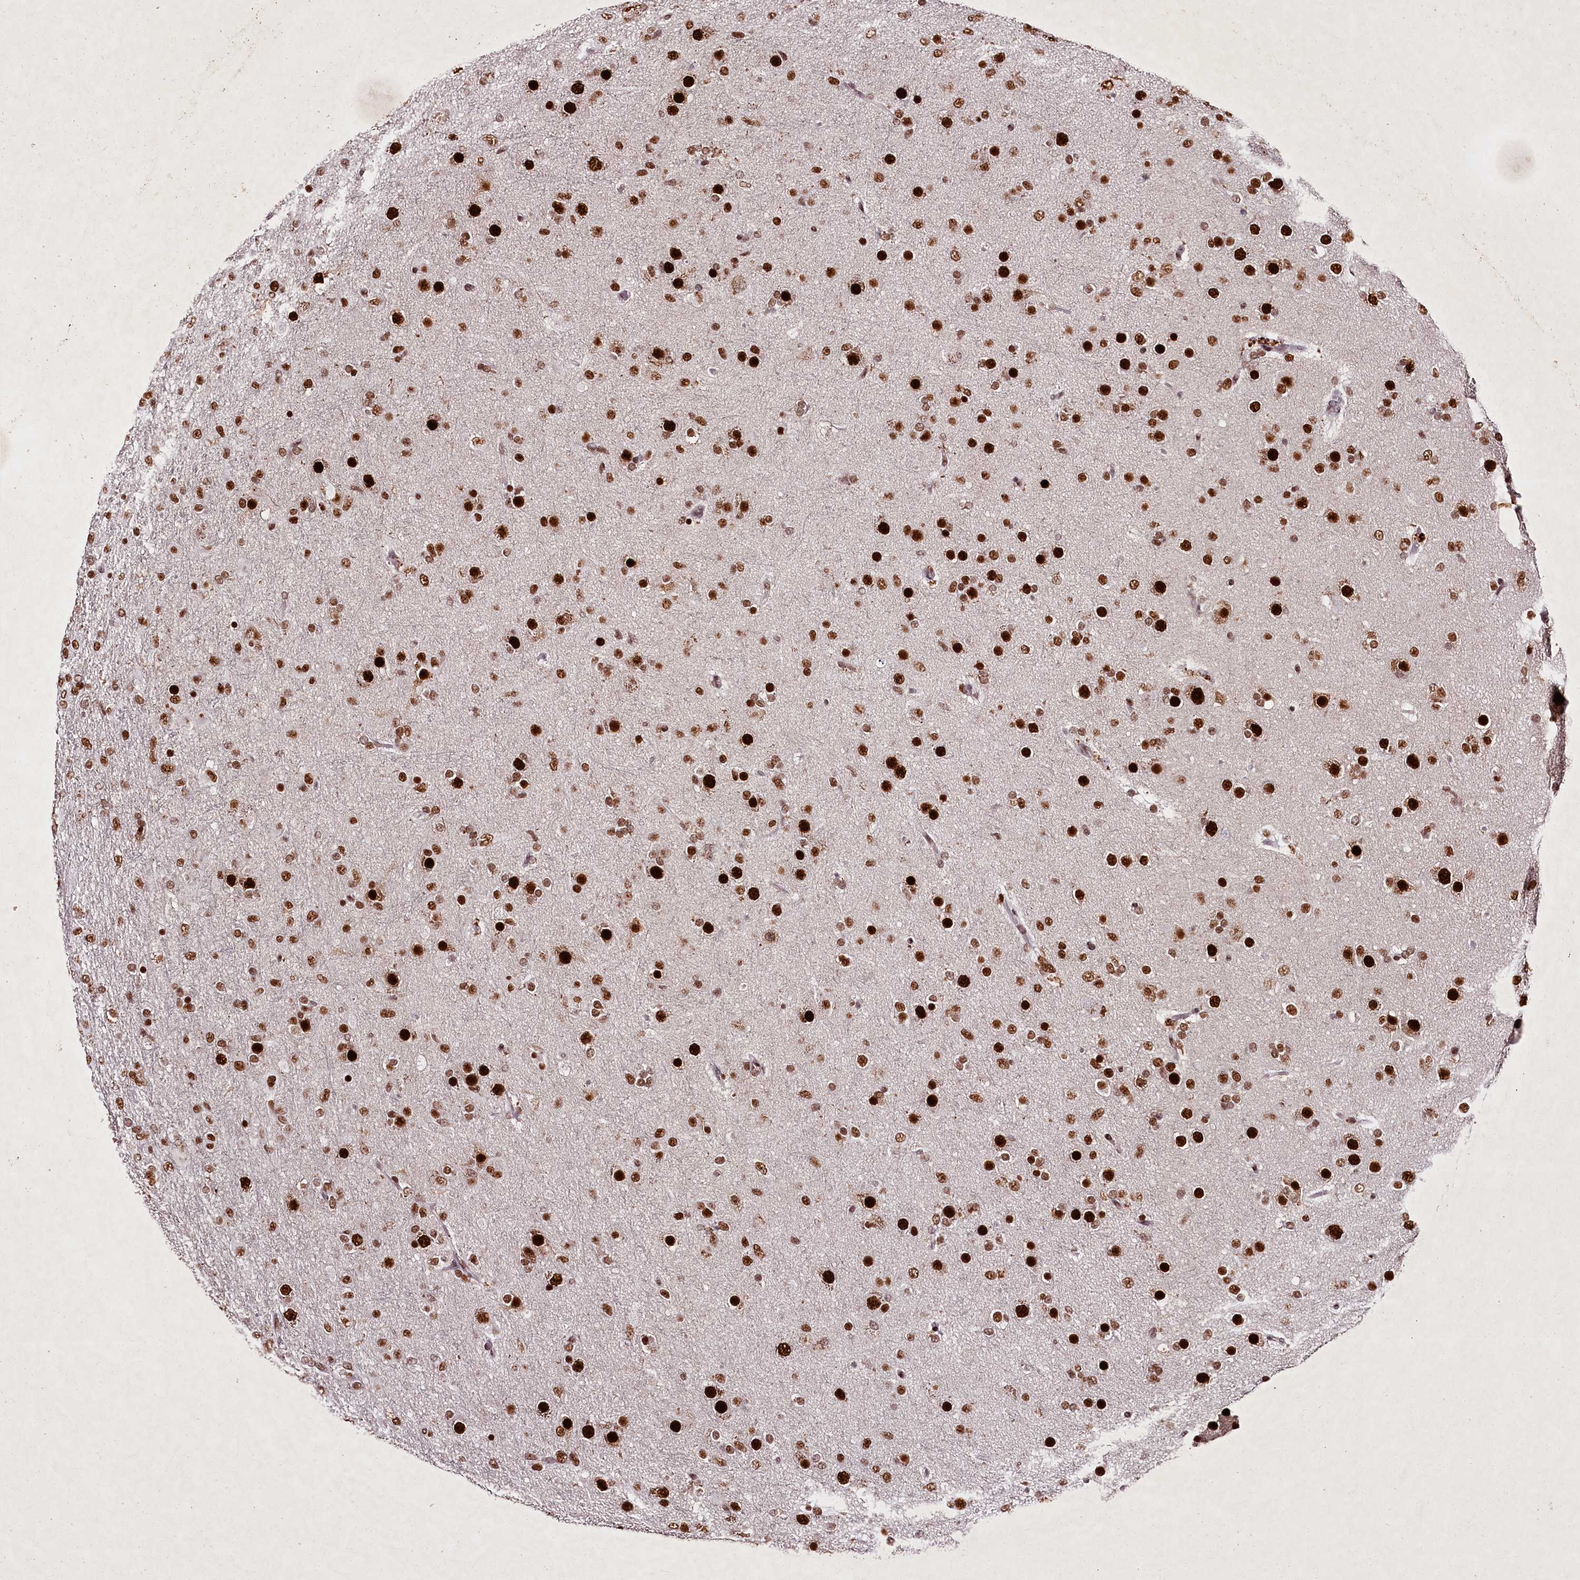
{"staining": {"intensity": "strong", "quantity": ">75%", "location": "nuclear"}, "tissue": "glioma", "cell_type": "Tumor cells", "image_type": "cancer", "snomed": [{"axis": "morphology", "description": "Glioma, malignant, Low grade"}, {"axis": "topography", "description": "Brain"}], "caption": "About >75% of tumor cells in human low-grade glioma (malignant) exhibit strong nuclear protein staining as visualized by brown immunohistochemical staining.", "gene": "PSPC1", "patient": {"sex": "male", "age": 65}}